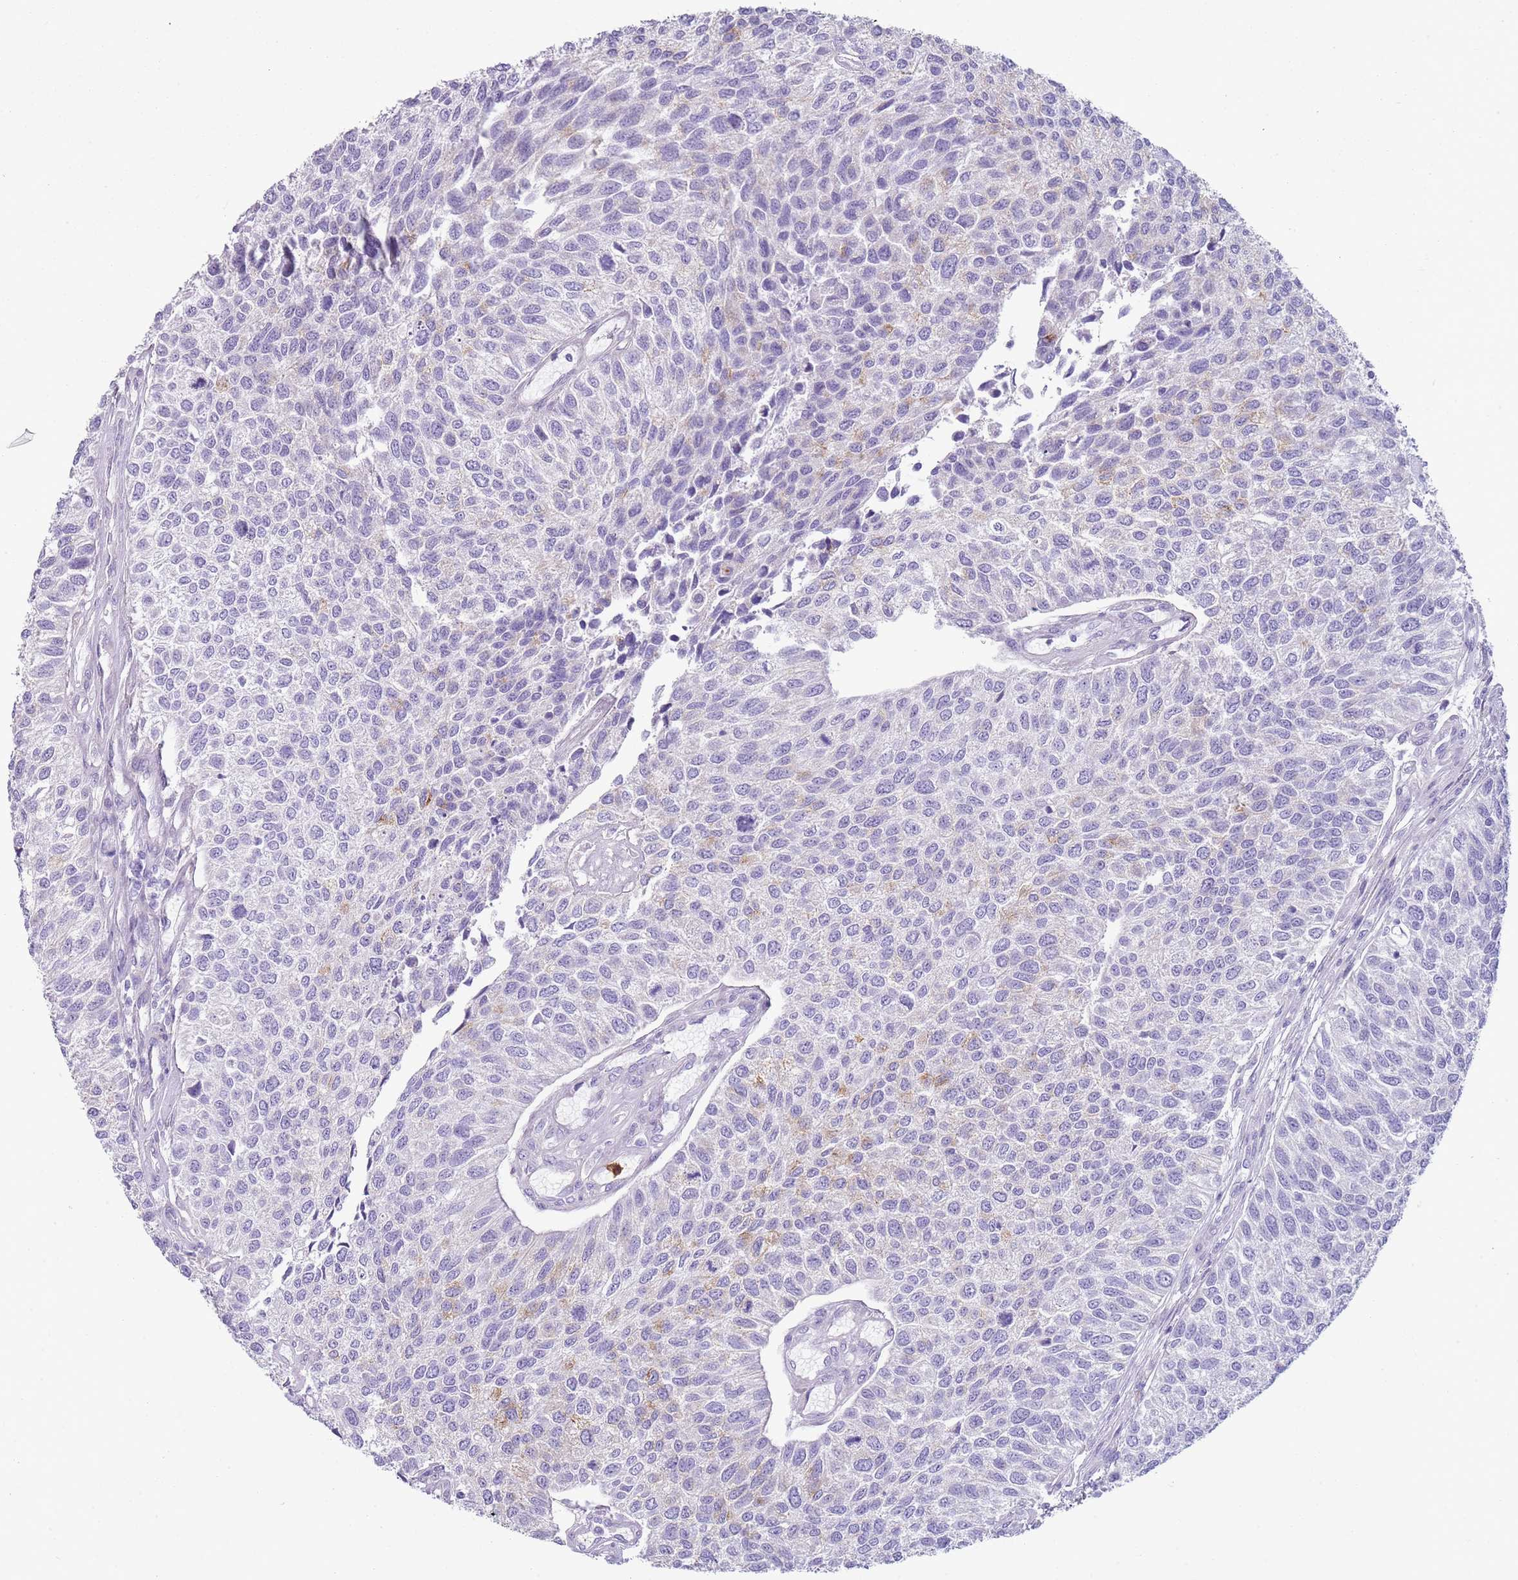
{"staining": {"intensity": "negative", "quantity": "none", "location": "none"}, "tissue": "urothelial cancer", "cell_type": "Tumor cells", "image_type": "cancer", "snomed": [{"axis": "morphology", "description": "Urothelial carcinoma, NOS"}, {"axis": "topography", "description": "Urinary bladder"}], "caption": "IHC of transitional cell carcinoma demonstrates no staining in tumor cells.", "gene": "CD177", "patient": {"sex": "male", "age": 55}}